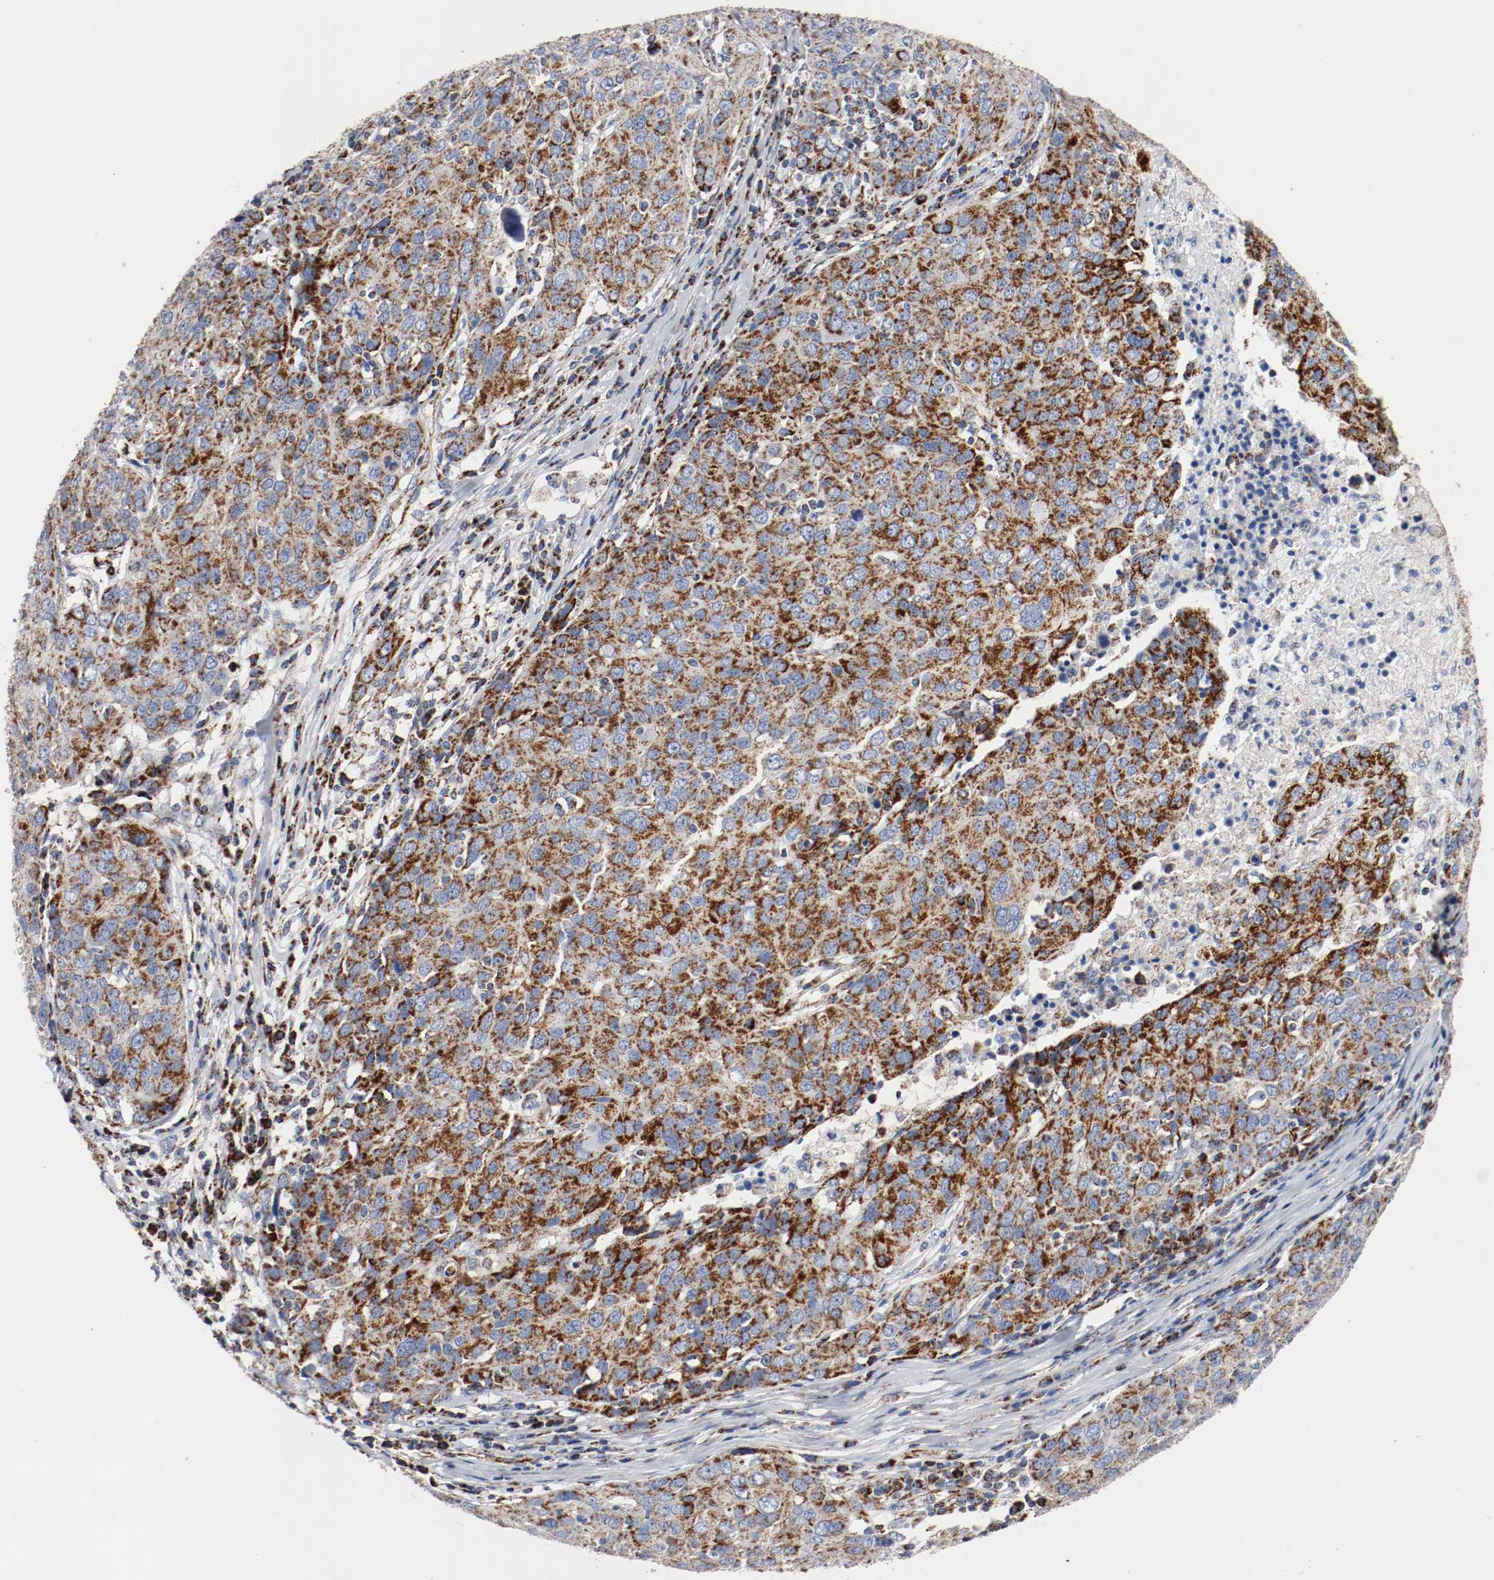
{"staining": {"intensity": "strong", "quantity": ">75%", "location": "cytoplasmic/membranous"}, "tissue": "ovarian cancer", "cell_type": "Tumor cells", "image_type": "cancer", "snomed": [{"axis": "morphology", "description": "Carcinoma, endometroid"}, {"axis": "topography", "description": "Ovary"}], "caption": "Protein positivity by immunohistochemistry (IHC) reveals strong cytoplasmic/membranous staining in approximately >75% of tumor cells in ovarian cancer.", "gene": "TUBD1", "patient": {"sex": "female", "age": 50}}